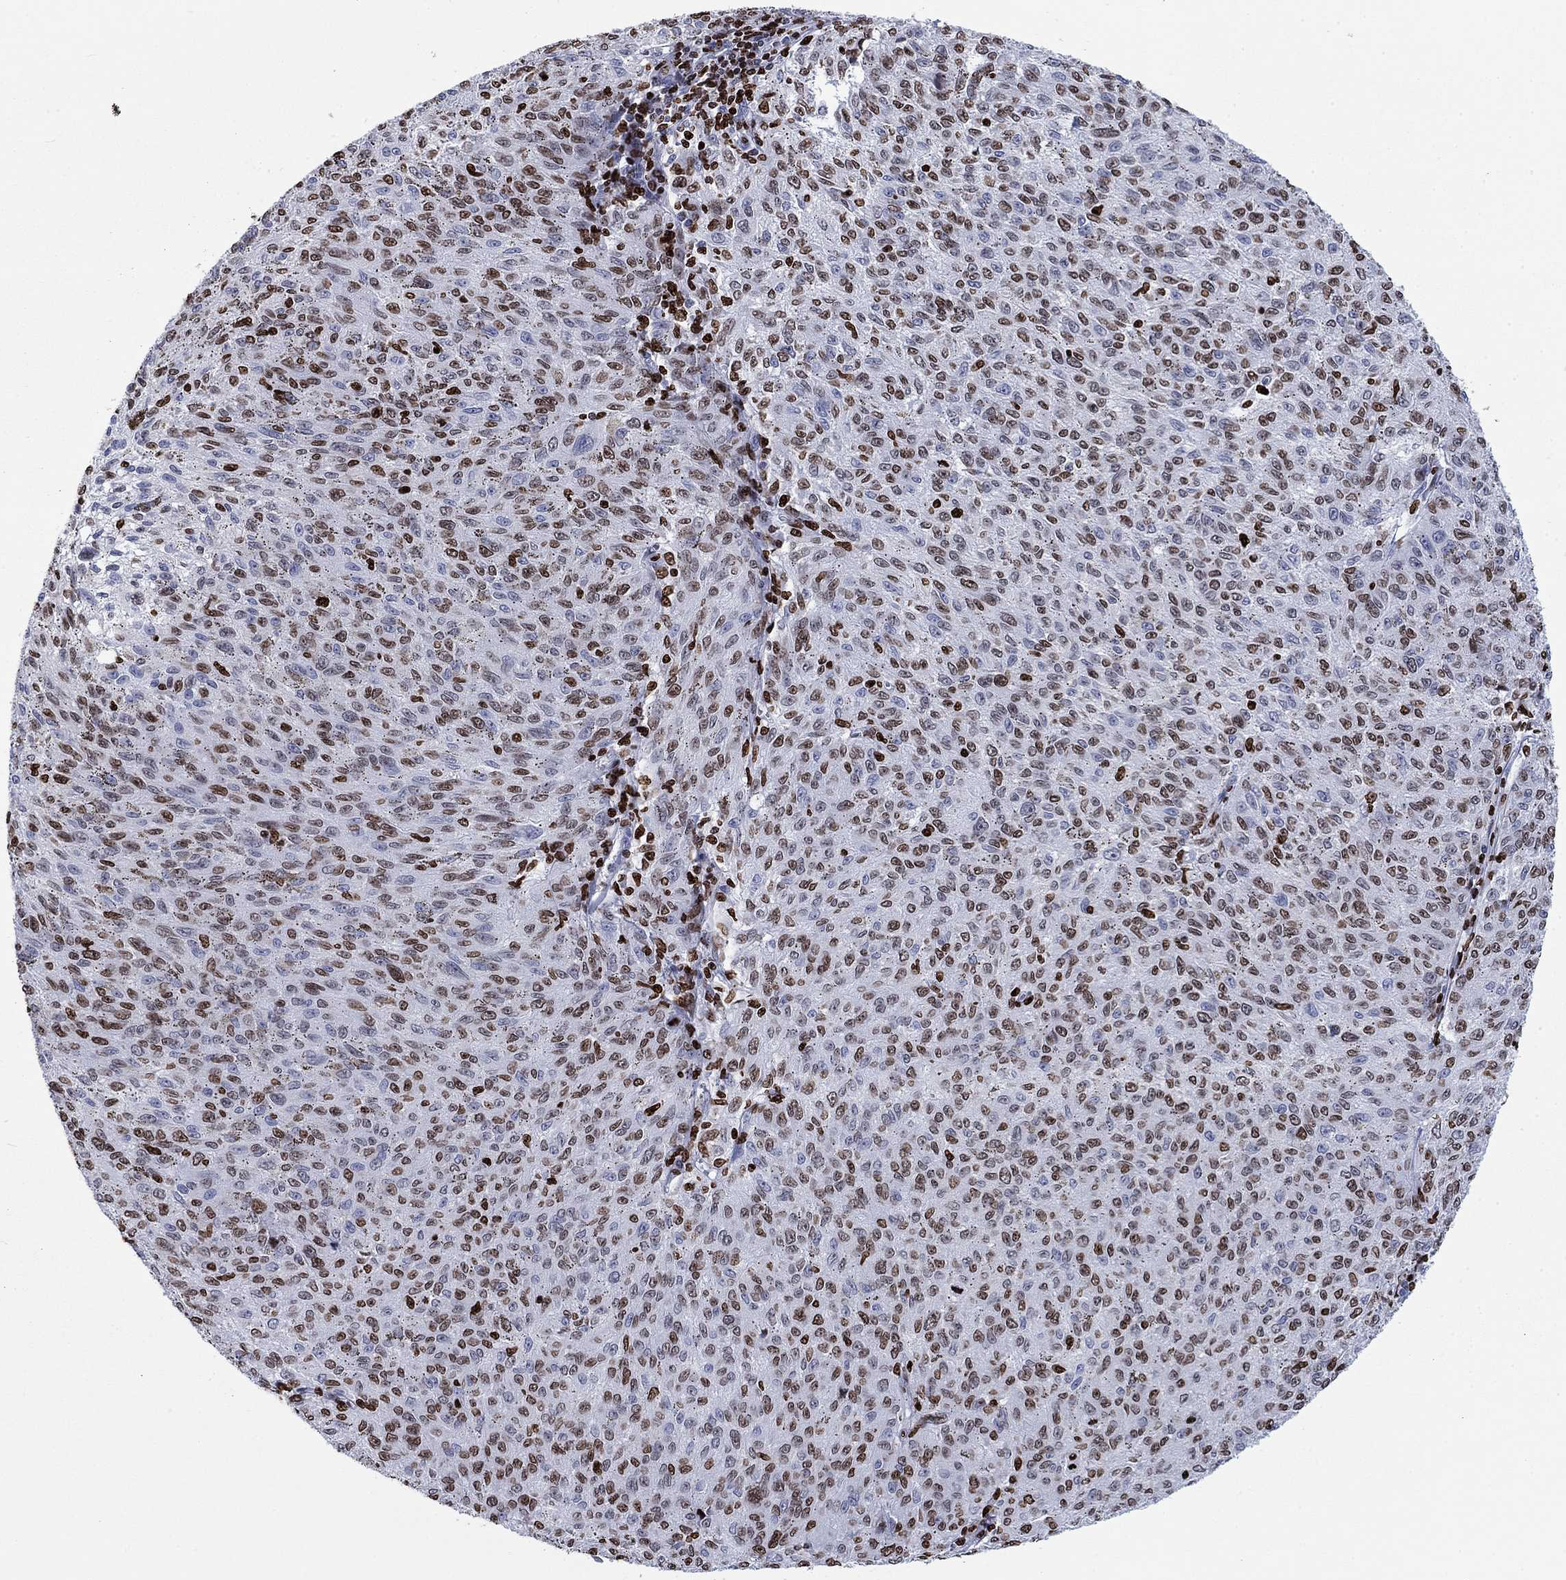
{"staining": {"intensity": "moderate", "quantity": "25%-75%", "location": "nuclear"}, "tissue": "melanoma", "cell_type": "Tumor cells", "image_type": "cancer", "snomed": [{"axis": "morphology", "description": "Malignant melanoma, NOS"}, {"axis": "topography", "description": "Skin"}], "caption": "Melanoma tissue reveals moderate nuclear staining in approximately 25%-75% of tumor cells, visualized by immunohistochemistry. (DAB = brown stain, brightfield microscopy at high magnification).", "gene": "H1-5", "patient": {"sex": "female", "age": 72}}